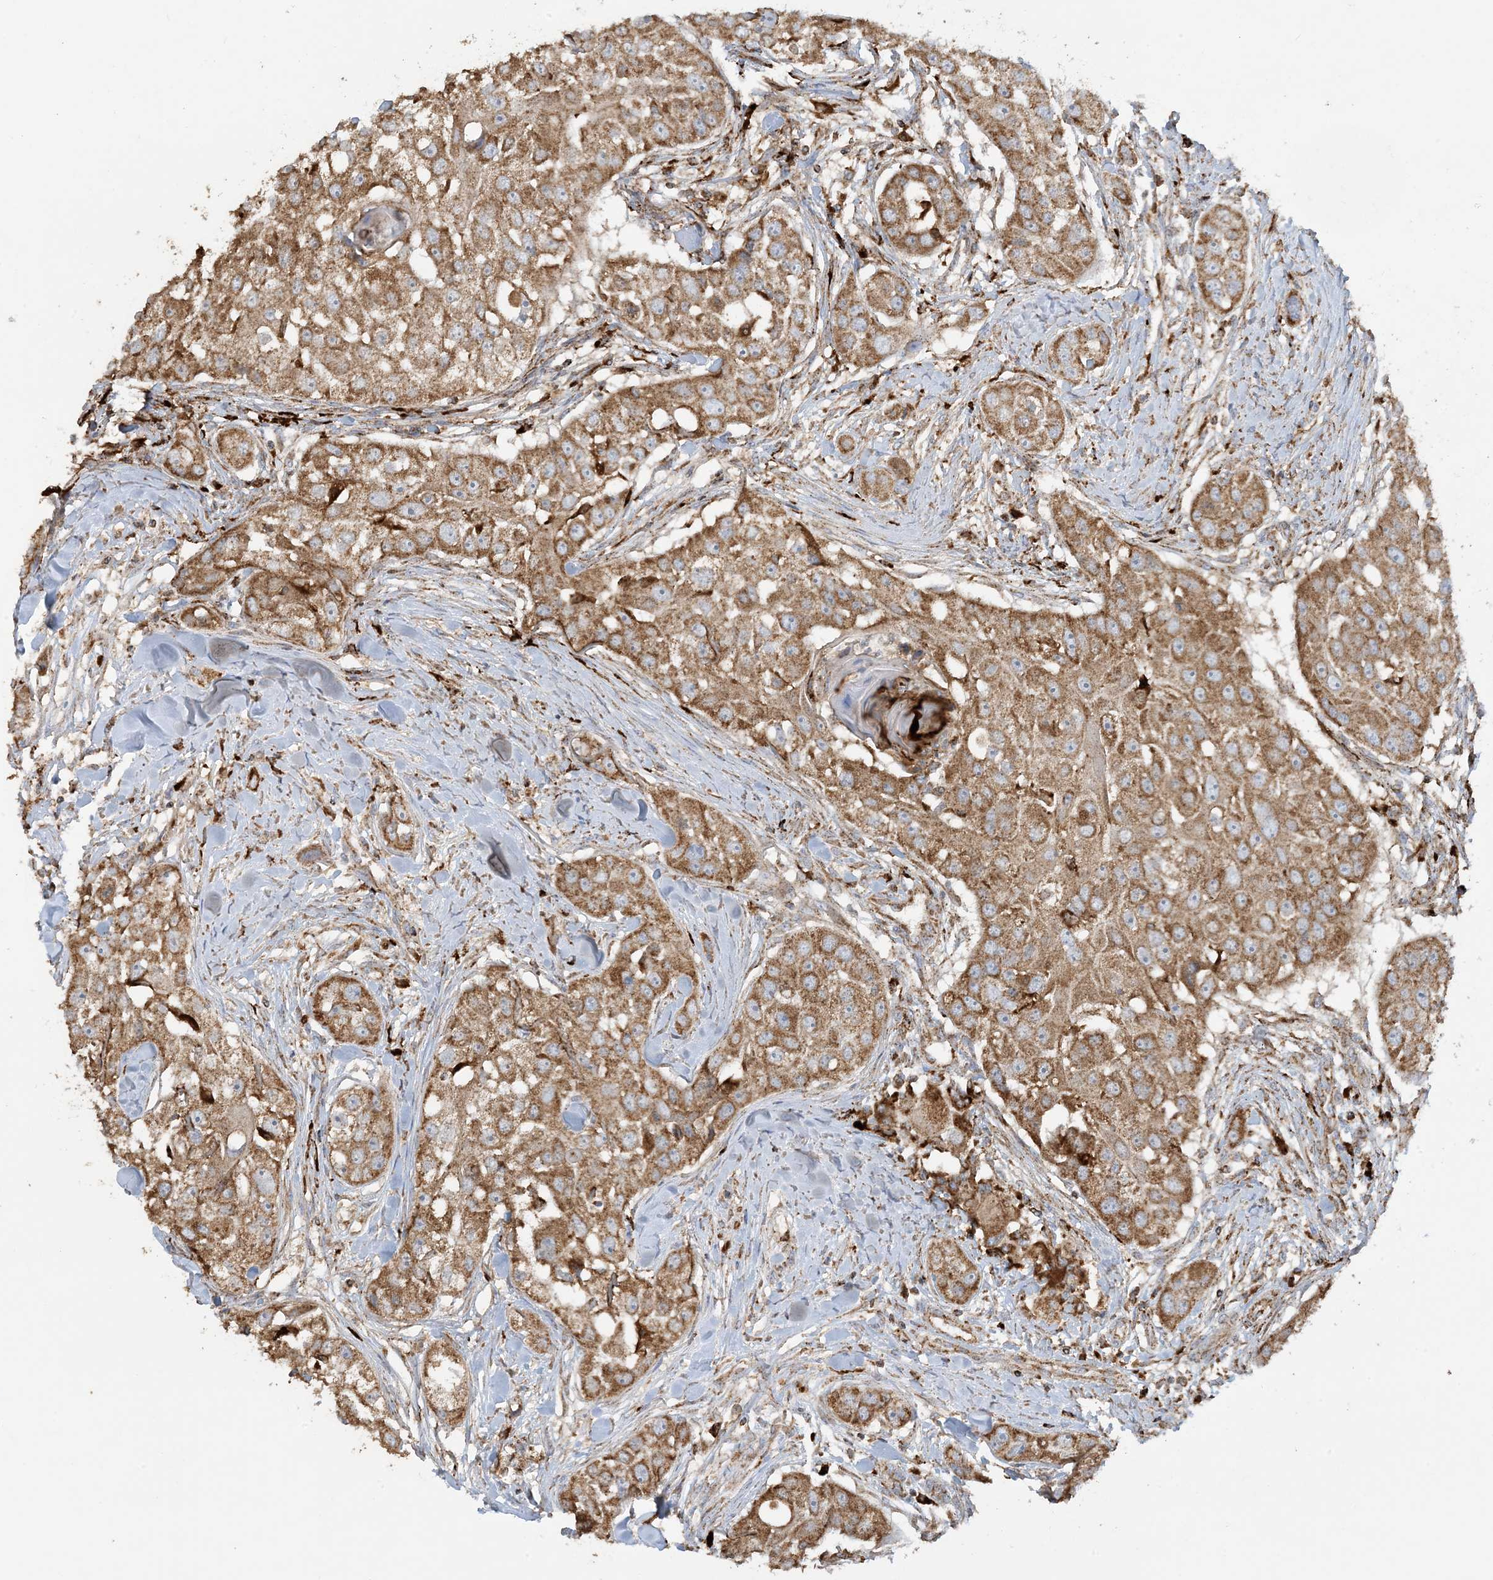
{"staining": {"intensity": "moderate", "quantity": ">75%", "location": "cytoplasmic/membranous"}, "tissue": "head and neck cancer", "cell_type": "Tumor cells", "image_type": "cancer", "snomed": [{"axis": "morphology", "description": "Normal tissue, NOS"}, {"axis": "morphology", "description": "Squamous cell carcinoma, NOS"}, {"axis": "topography", "description": "Skeletal muscle"}, {"axis": "topography", "description": "Head-Neck"}], "caption": "Human head and neck squamous cell carcinoma stained for a protein (brown) shows moderate cytoplasmic/membranous positive staining in approximately >75% of tumor cells.", "gene": "AGA", "patient": {"sex": "male", "age": 51}}